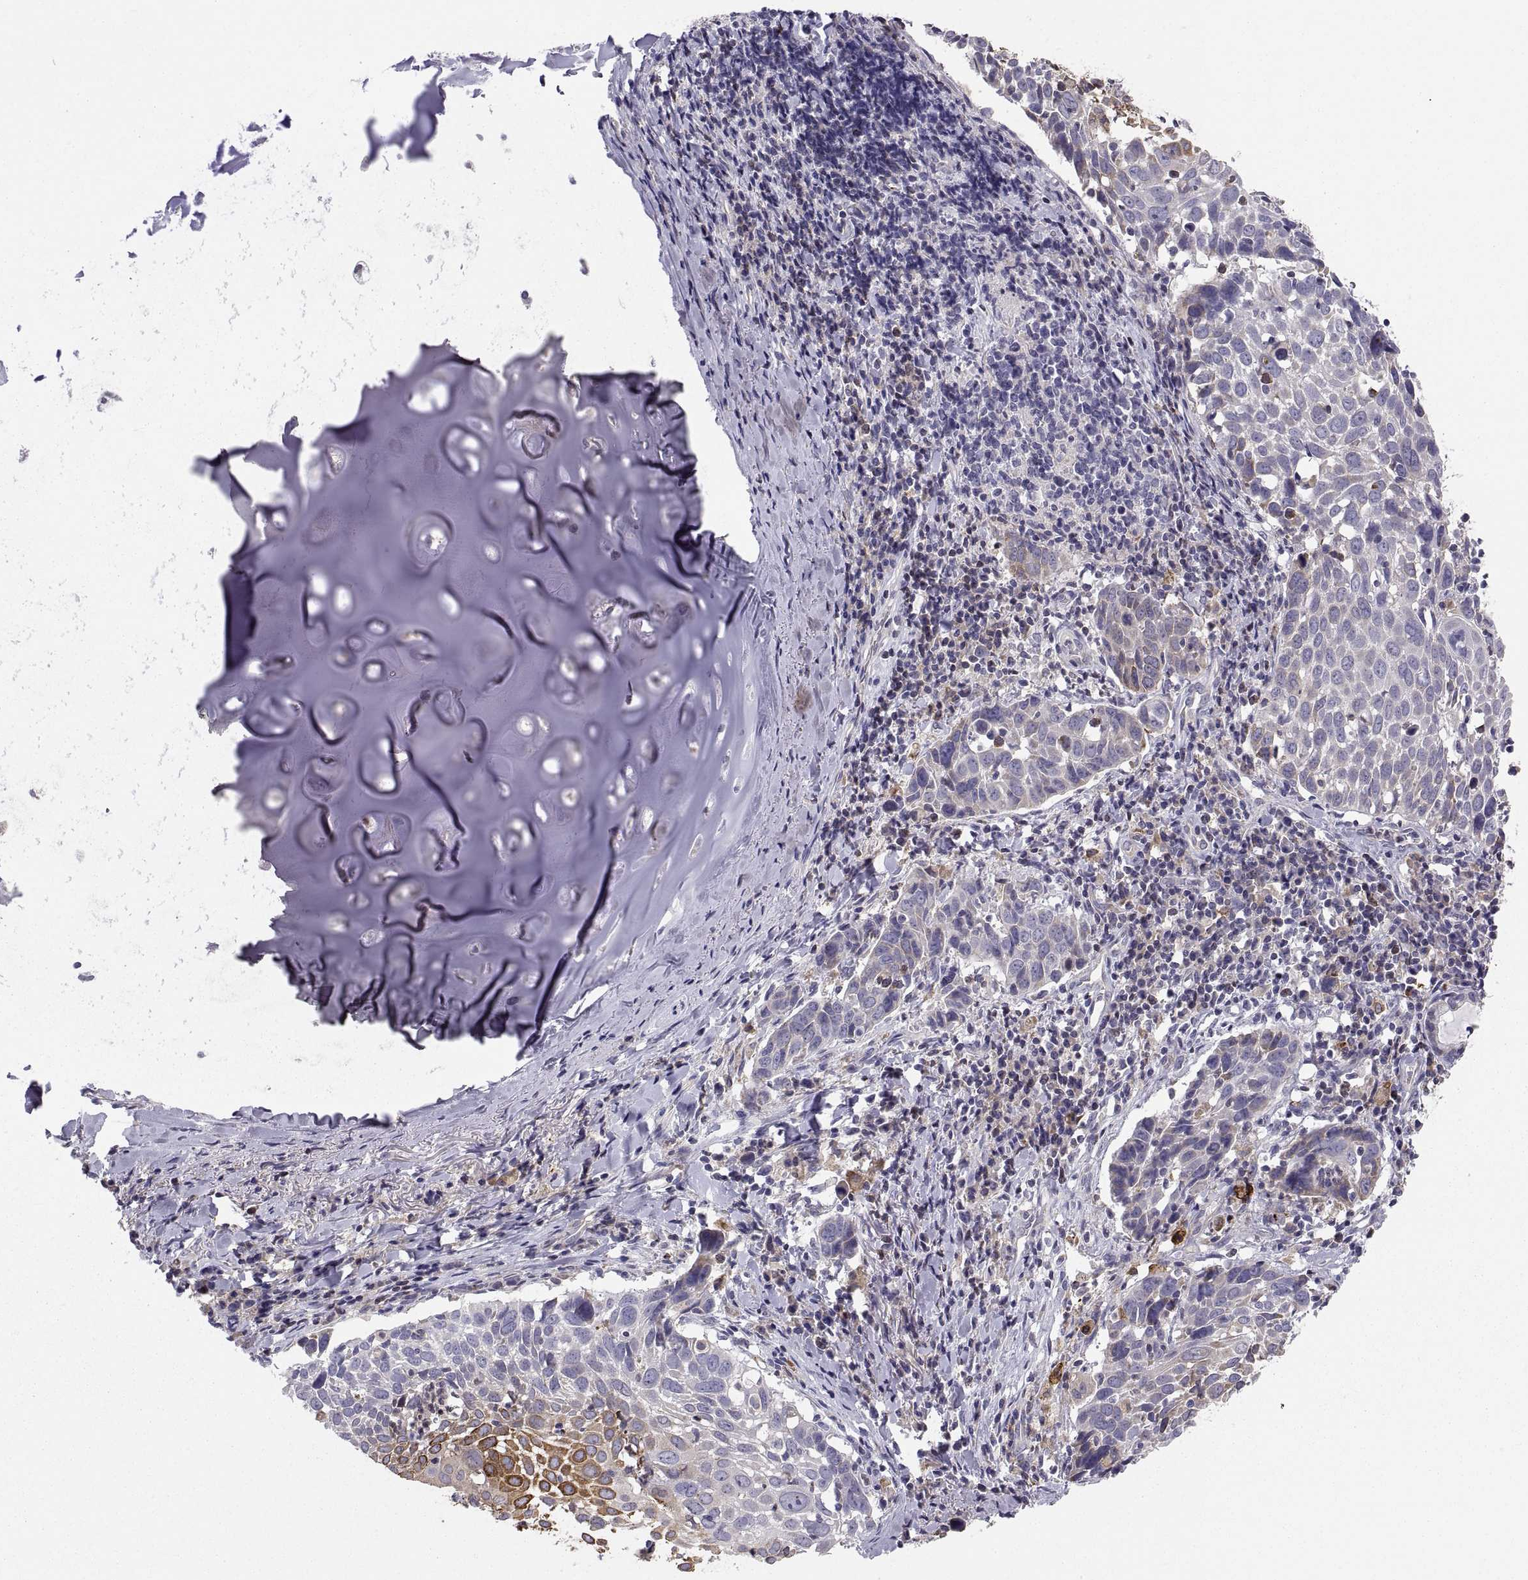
{"staining": {"intensity": "strong", "quantity": "<25%", "location": "cytoplasmic/membranous"}, "tissue": "lung cancer", "cell_type": "Tumor cells", "image_type": "cancer", "snomed": [{"axis": "morphology", "description": "Squamous cell carcinoma, NOS"}, {"axis": "topography", "description": "Lung"}], "caption": "An image of human lung cancer (squamous cell carcinoma) stained for a protein demonstrates strong cytoplasmic/membranous brown staining in tumor cells.", "gene": "ERO1A", "patient": {"sex": "male", "age": 57}}